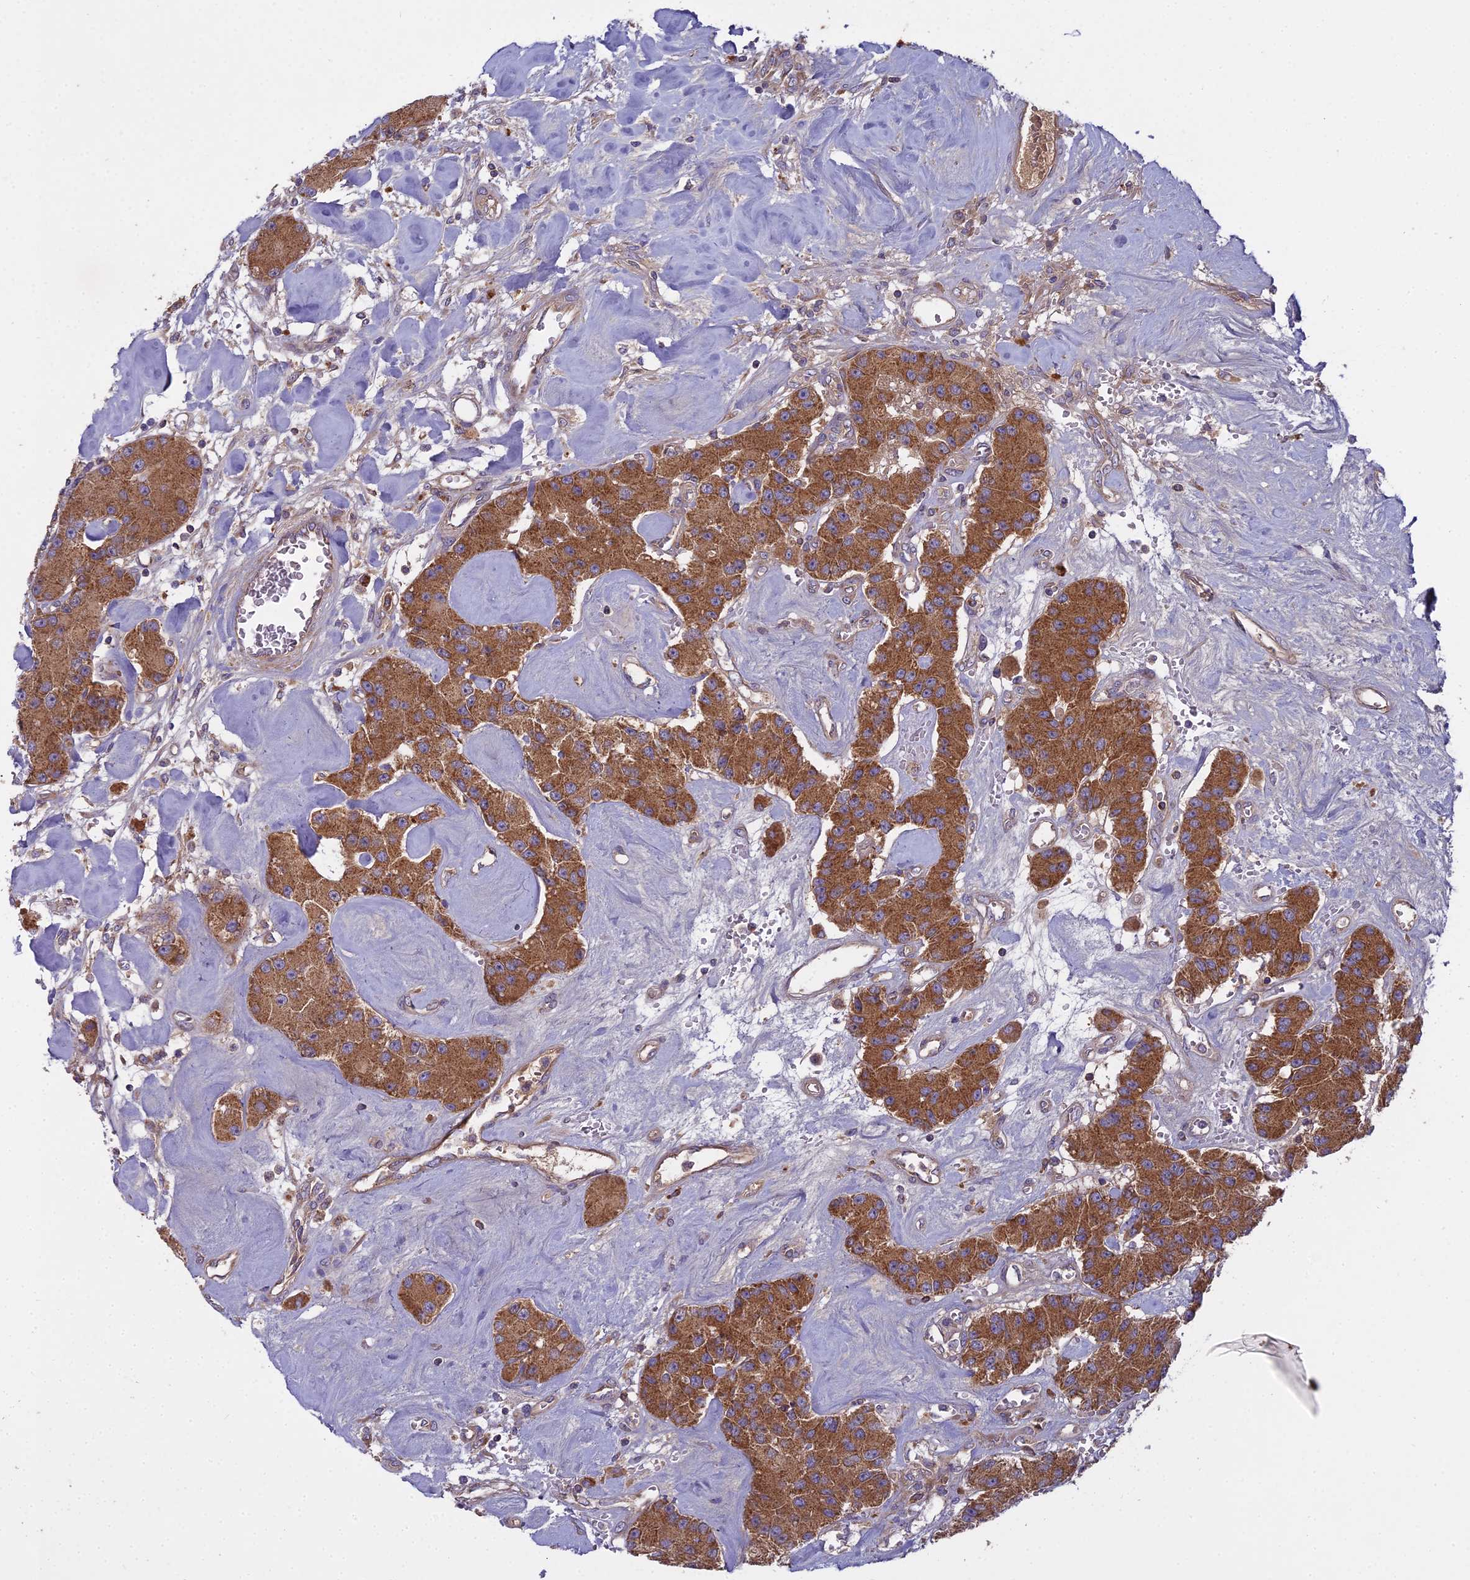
{"staining": {"intensity": "strong", "quantity": ">75%", "location": "cytoplasmic/membranous"}, "tissue": "carcinoid", "cell_type": "Tumor cells", "image_type": "cancer", "snomed": [{"axis": "morphology", "description": "Carcinoid, malignant, NOS"}, {"axis": "topography", "description": "Pancreas"}], "caption": "The photomicrograph displays immunohistochemical staining of carcinoid. There is strong cytoplasmic/membranous expression is identified in about >75% of tumor cells. (IHC, brightfield microscopy, high magnification).", "gene": "CCDC167", "patient": {"sex": "male", "age": 41}}